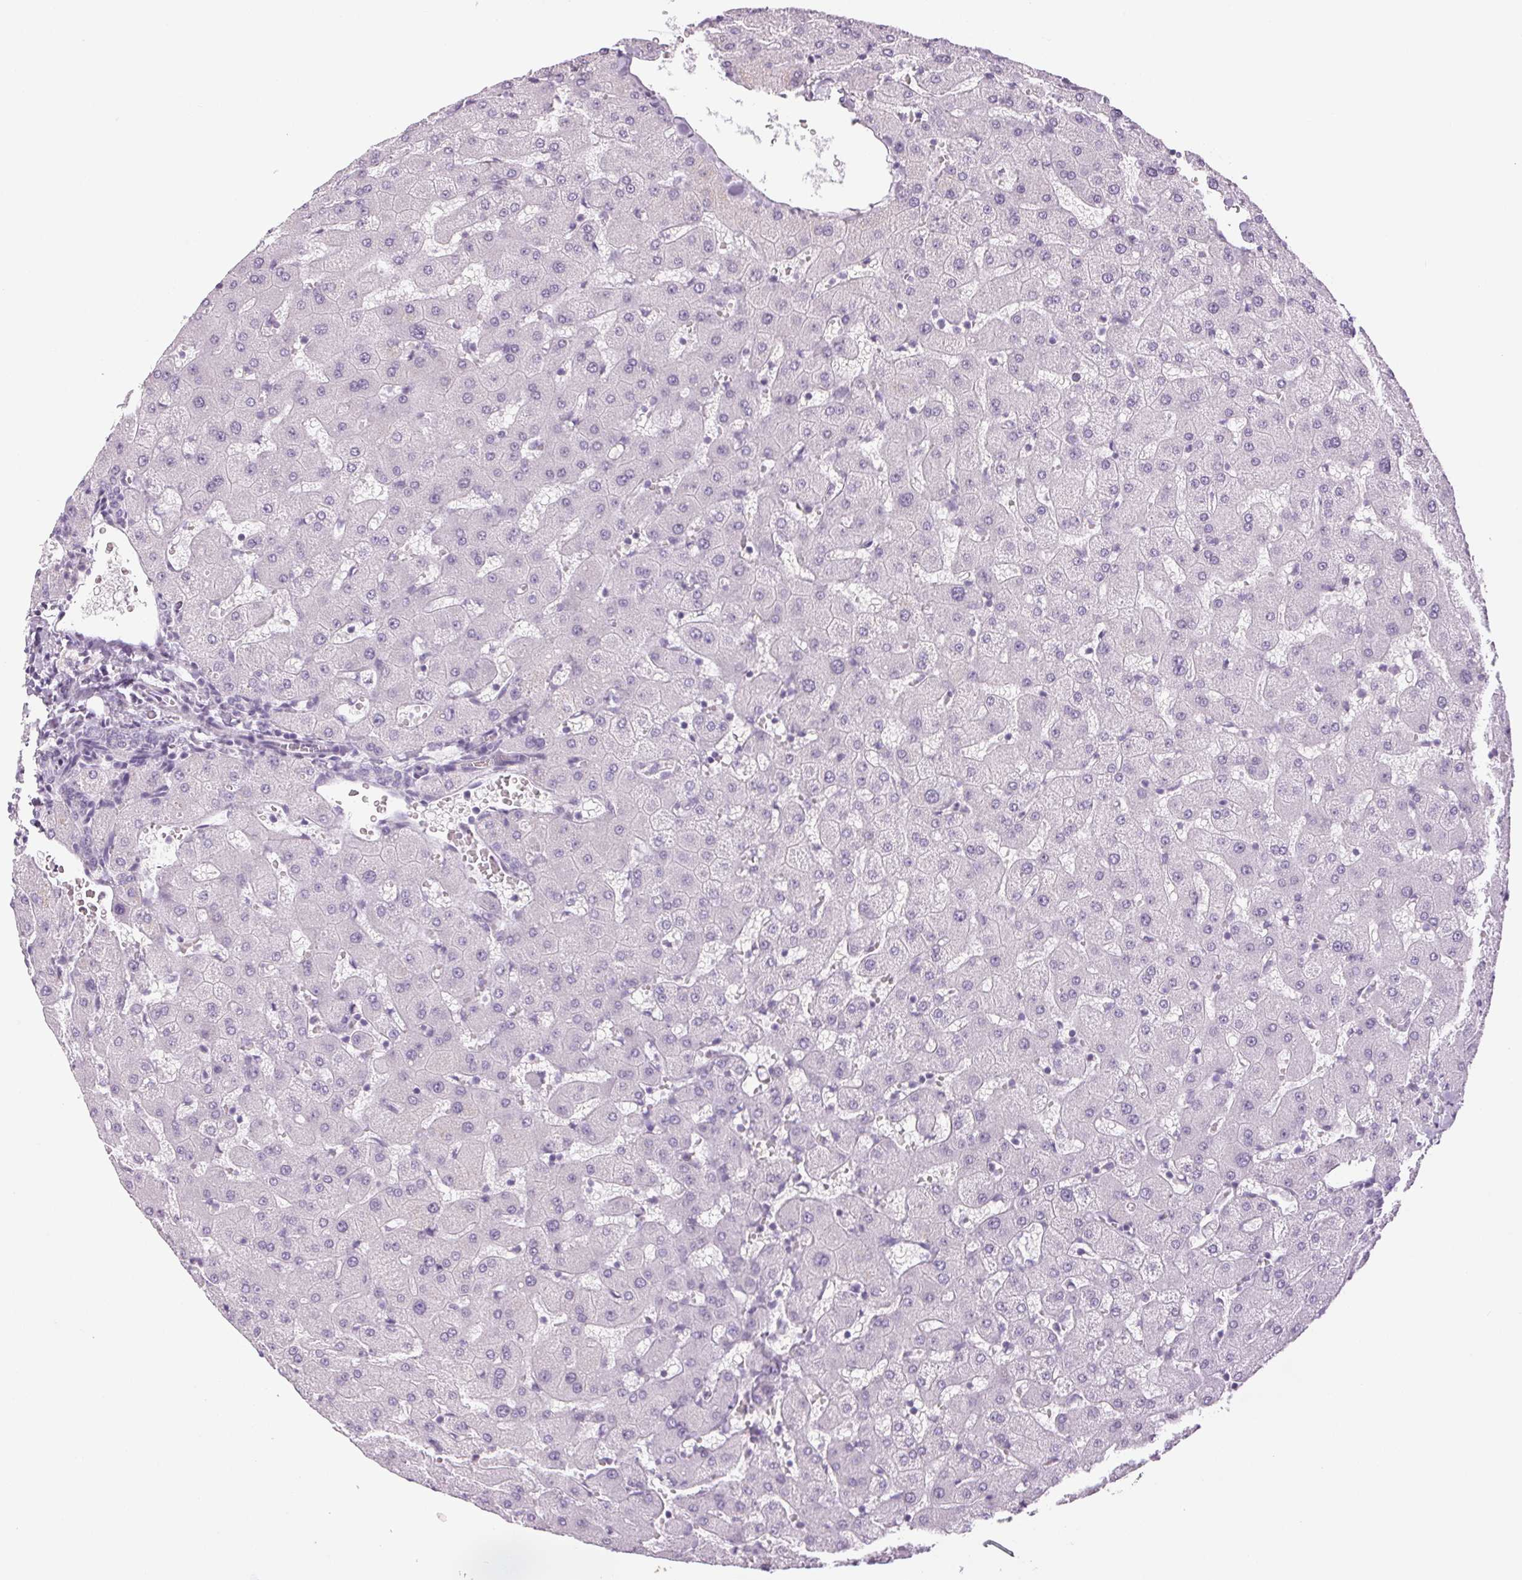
{"staining": {"intensity": "negative", "quantity": "none", "location": "none"}, "tissue": "liver", "cell_type": "Cholangiocytes", "image_type": "normal", "snomed": [{"axis": "morphology", "description": "Normal tissue, NOS"}, {"axis": "topography", "description": "Liver"}], "caption": "Cholangiocytes are negative for protein expression in normal human liver. Brightfield microscopy of IHC stained with DAB (brown) and hematoxylin (blue), captured at high magnification.", "gene": "DNAJC6", "patient": {"sex": "female", "age": 63}}